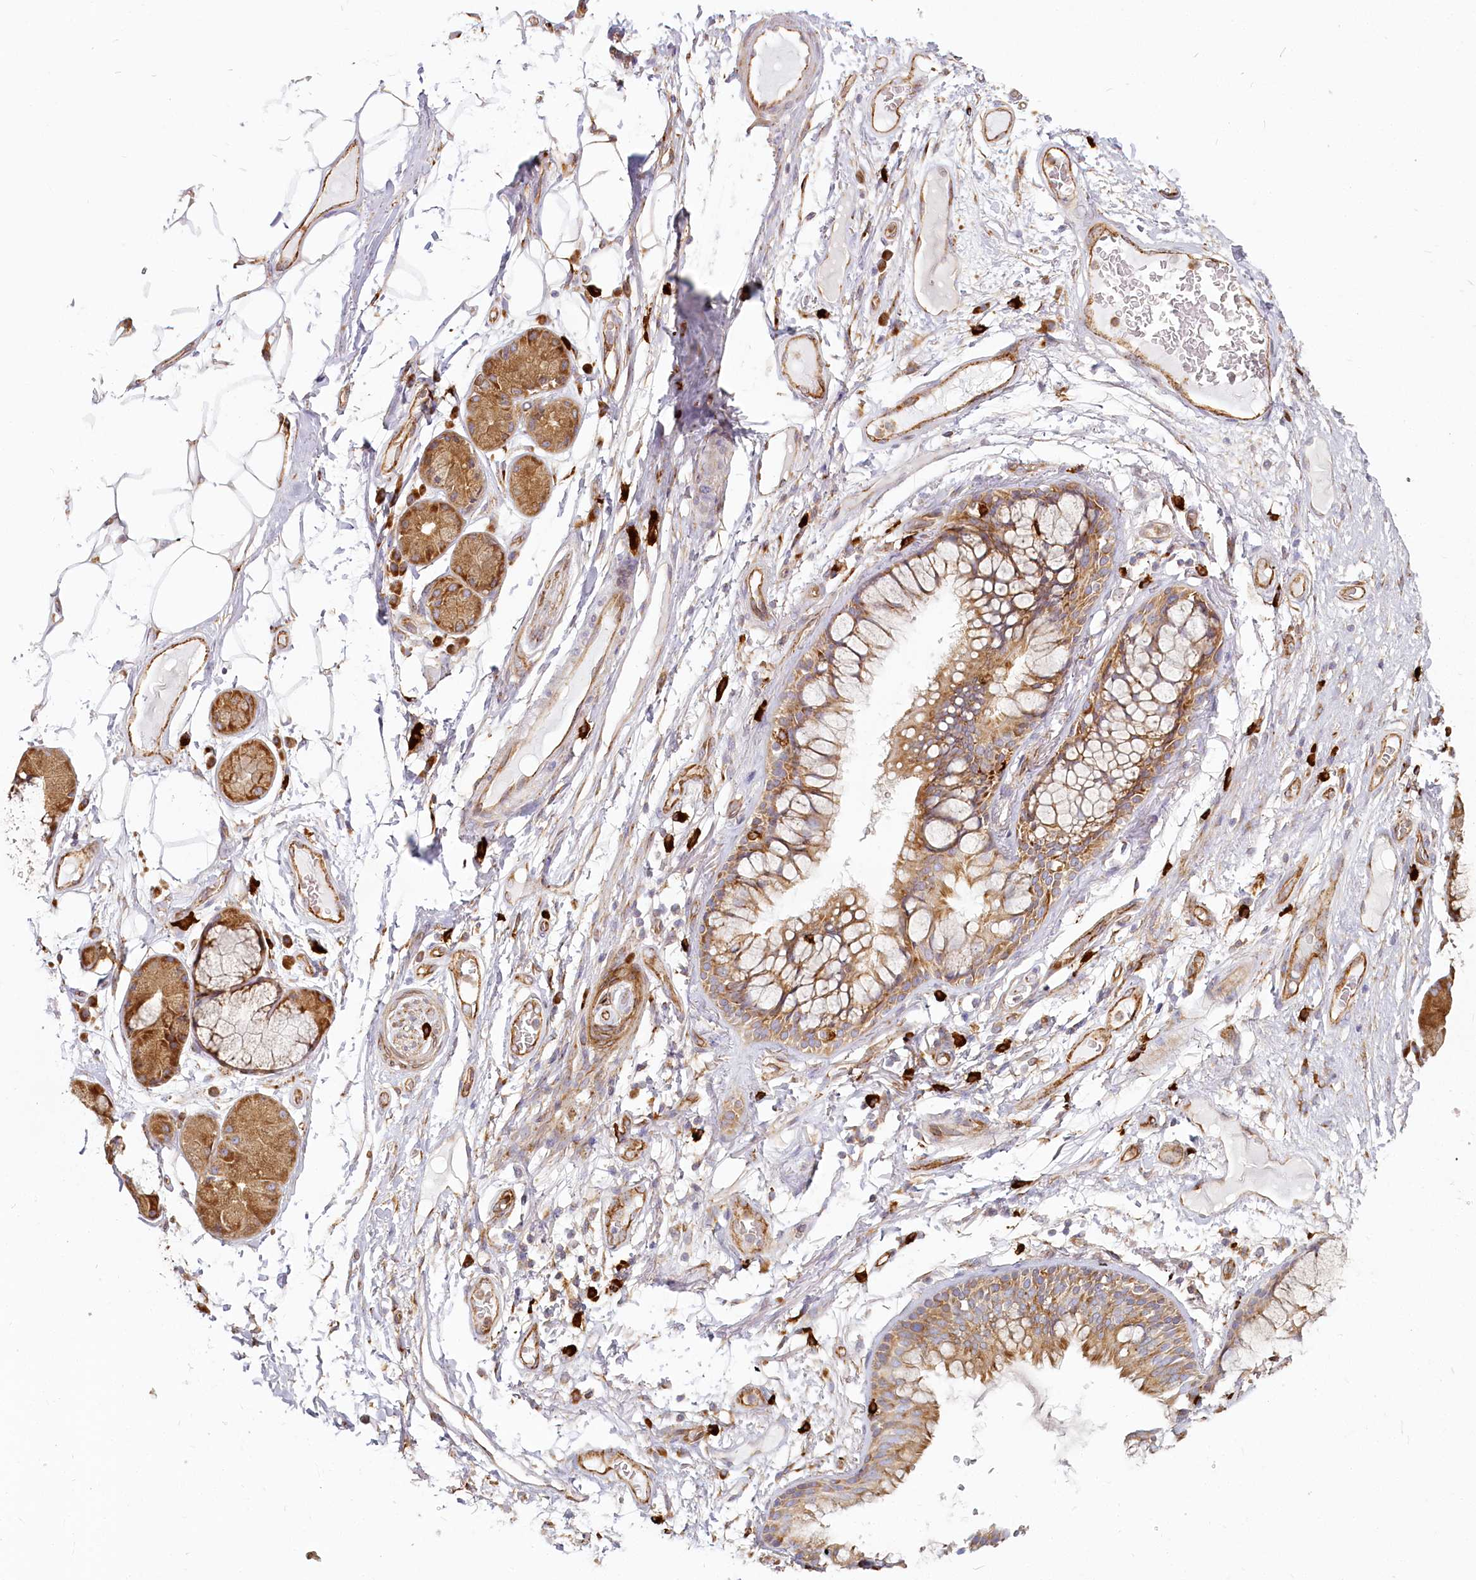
{"staining": {"intensity": "negative", "quantity": "none", "location": "none"}, "tissue": "adipose tissue", "cell_type": "Adipocytes", "image_type": "normal", "snomed": [{"axis": "morphology", "description": "Normal tissue, NOS"}, {"axis": "topography", "description": "Bronchus"}], "caption": "A high-resolution image shows immunohistochemistry (IHC) staining of unremarkable adipose tissue, which shows no significant staining in adipocytes.", "gene": "HARS2", "patient": {"sex": "male", "age": 66}}